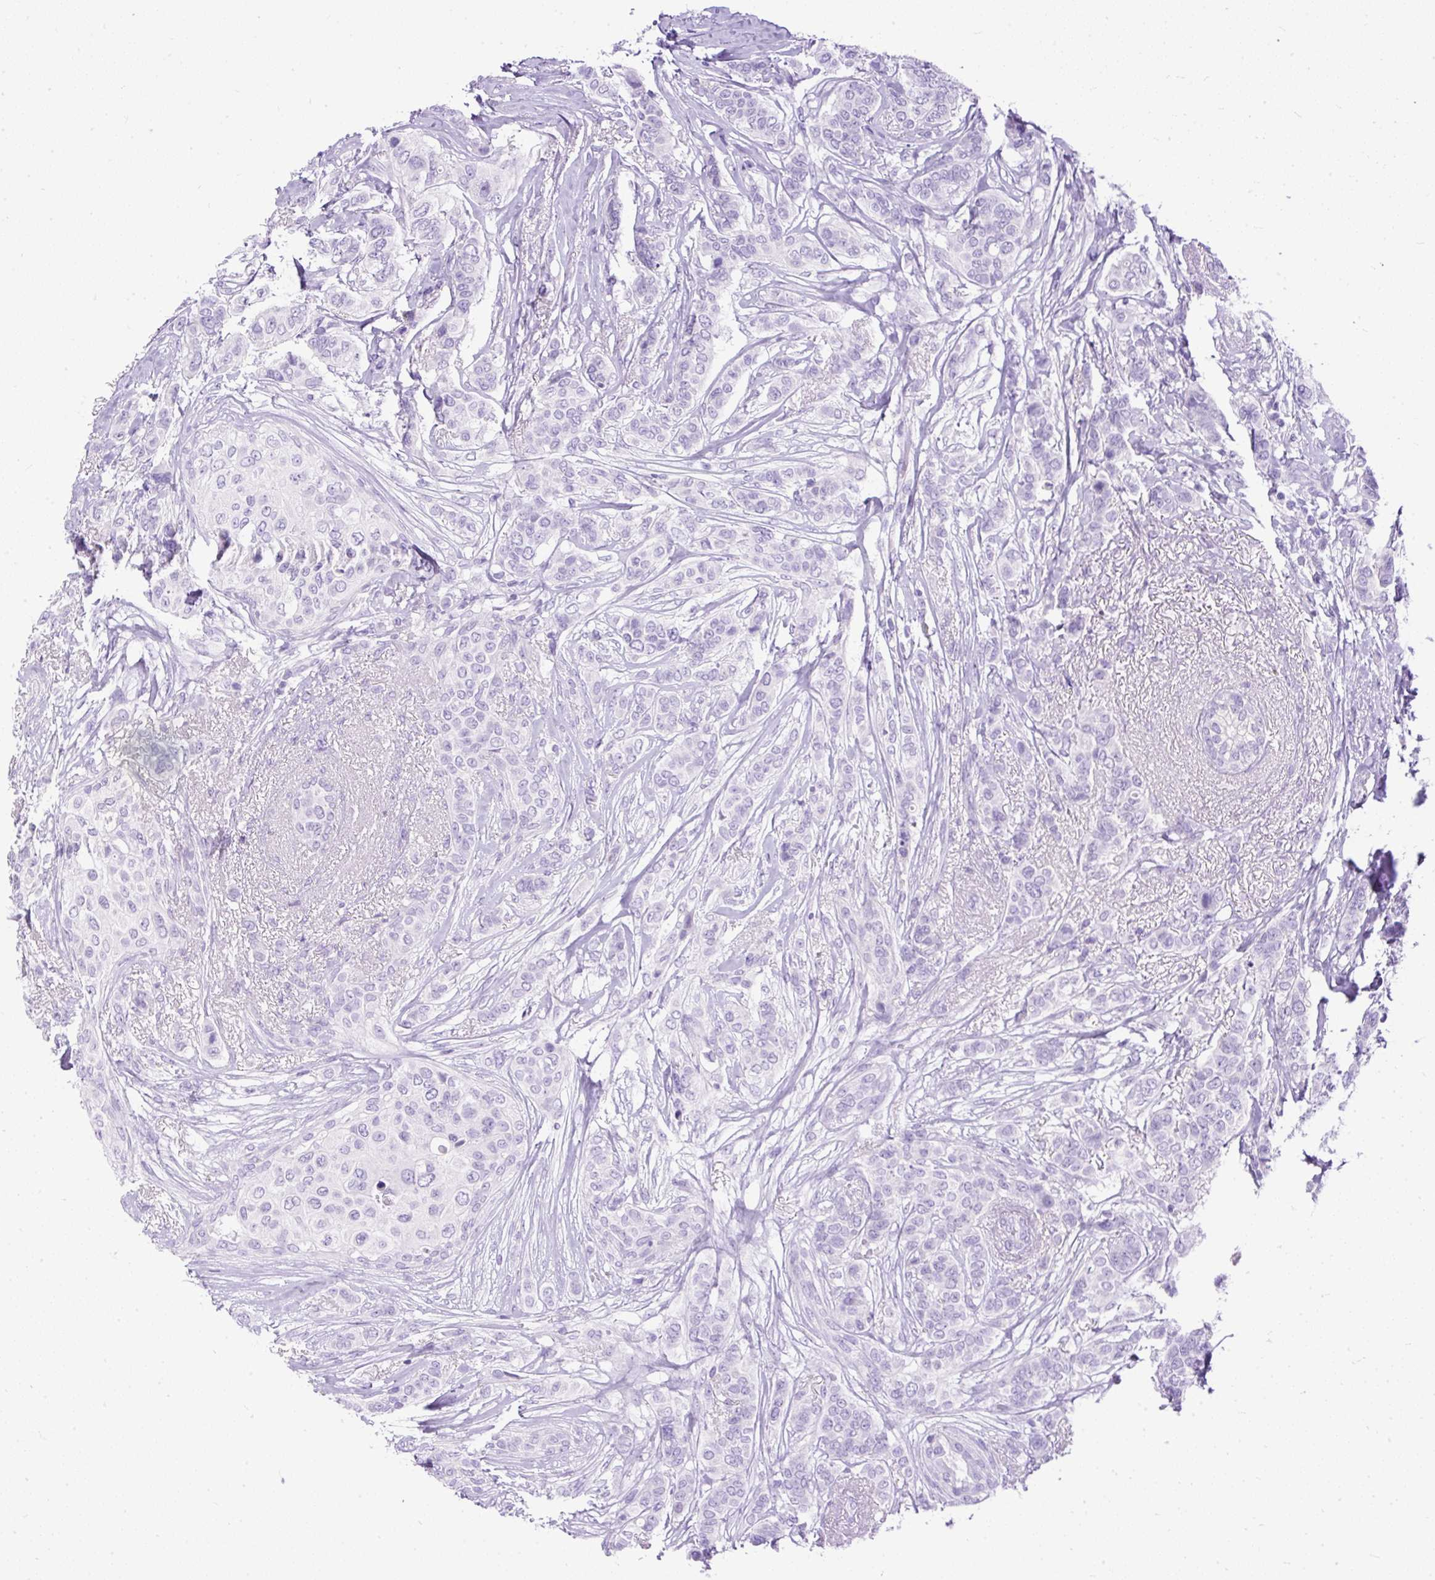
{"staining": {"intensity": "negative", "quantity": "none", "location": "none"}, "tissue": "breast cancer", "cell_type": "Tumor cells", "image_type": "cancer", "snomed": [{"axis": "morphology", "description": "Lobular carcinoma"}, {"axis": "topography", "description": "Breast"}], "caption": "IHC histopathology image of human lobular carcinoma (breast) stained for a protein (brown), which exhibits no expression in tumor cells.", "gene": "HEY1", "patient": {"sex": "female", "age": 51}}